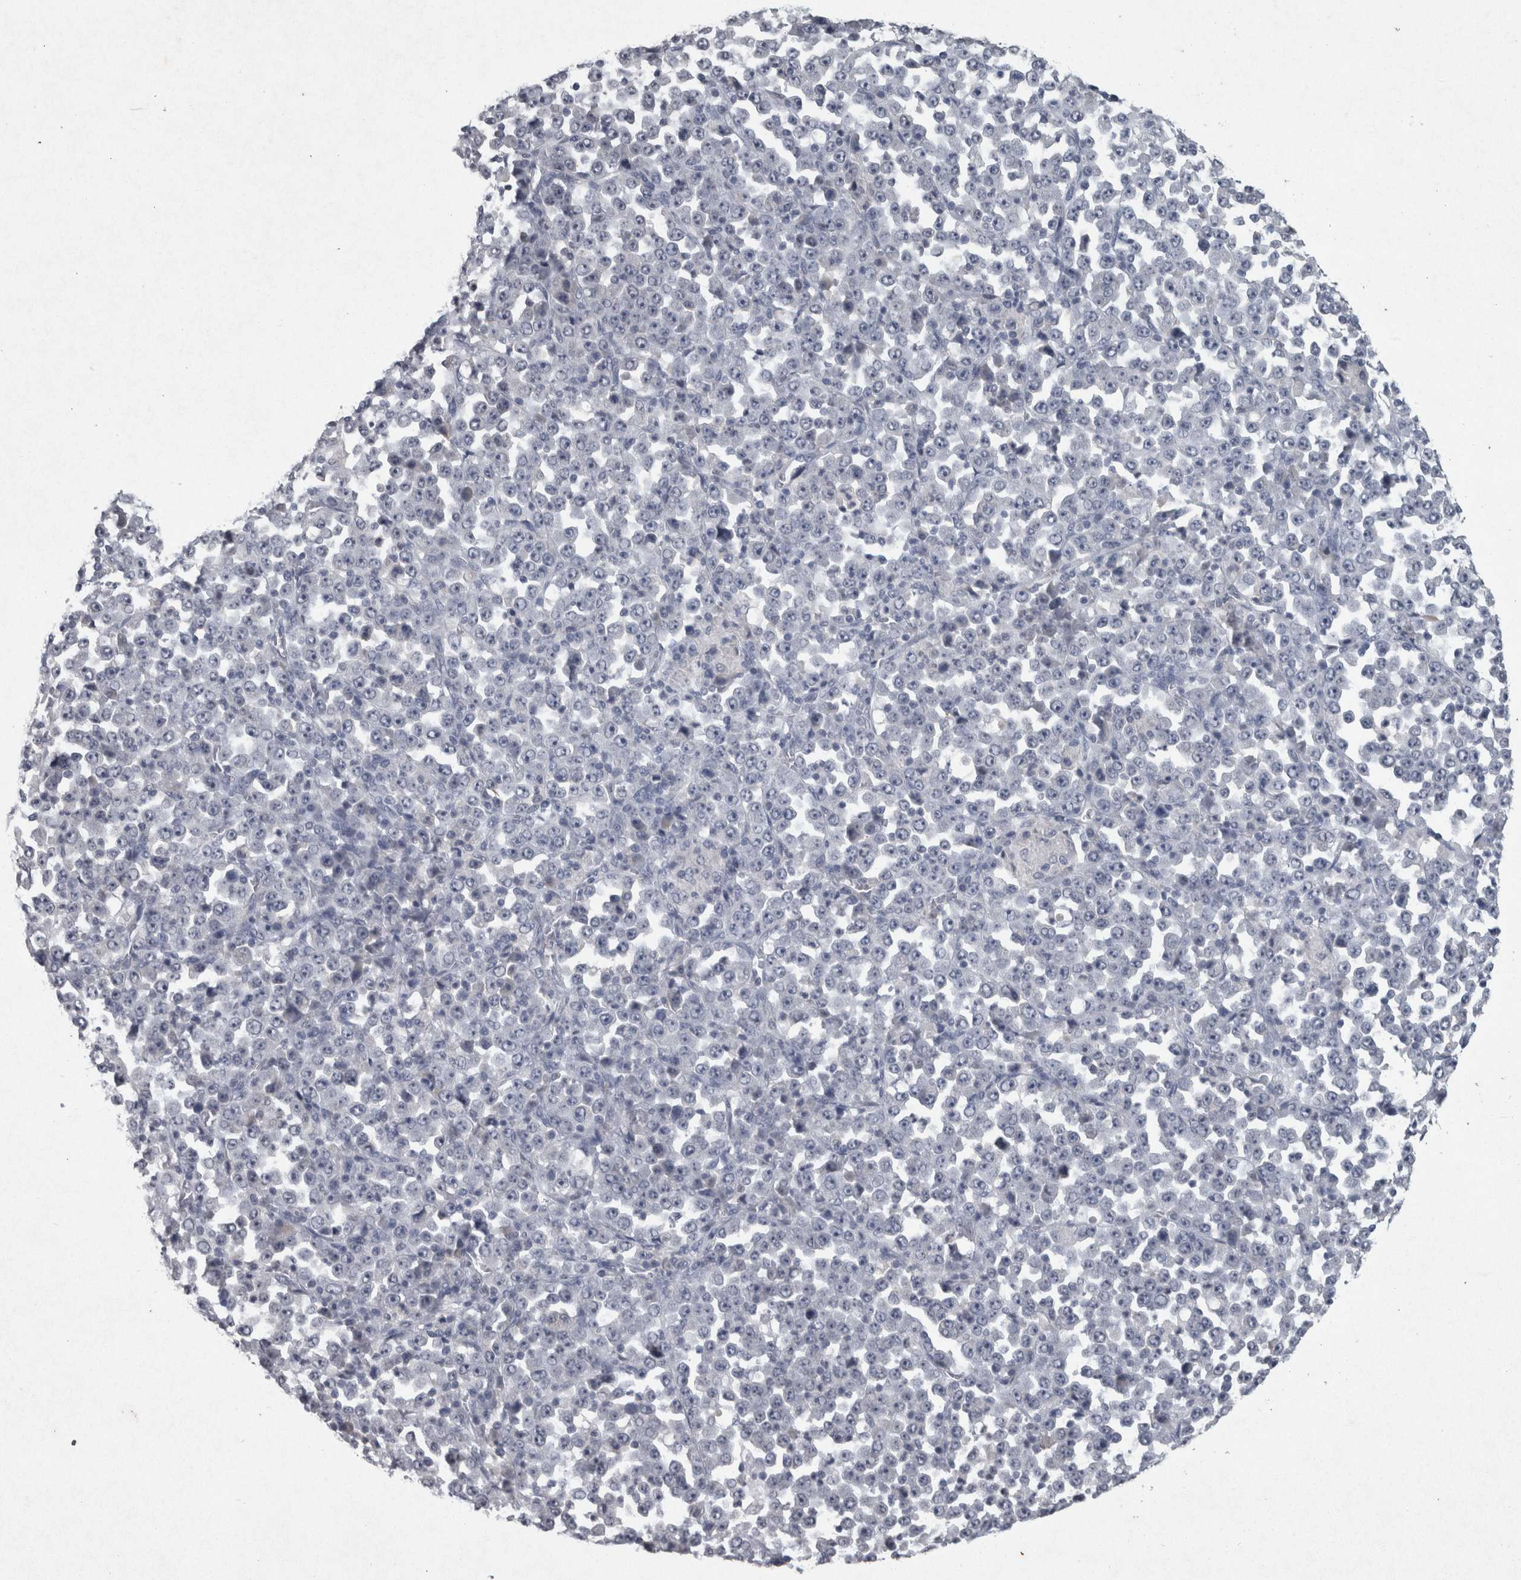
{"staining": {"intensity": "negative", "quantity": "none", "location": "none"}, "tissue": "stomach cancer", "cell_type": "Tumor cells", "image_type": "cancer", "snomed": [{"axis": "morphology", "description": "Normal tissue, NOS"}, {"axis": "morphology", "description": "Adenocarcinoma, NOS"}, {"axis": "topography", "description": "Stomach, upper"}, {"axis": "topography", "description": "Stomach"}], "caption": "High magnification brightfield microscopy of stomach cancer stained with DAB (3,3'-diaminobenzidine) (brown) and counterstained with hematoxylin (blue): tumor cells show no significant staining. The staining is performed using DAB brown chromogen with nuclei counter-stained in using hematoxylin.", "gene": "WNT7A", "patient": {"sex": "male", "age": 59}}